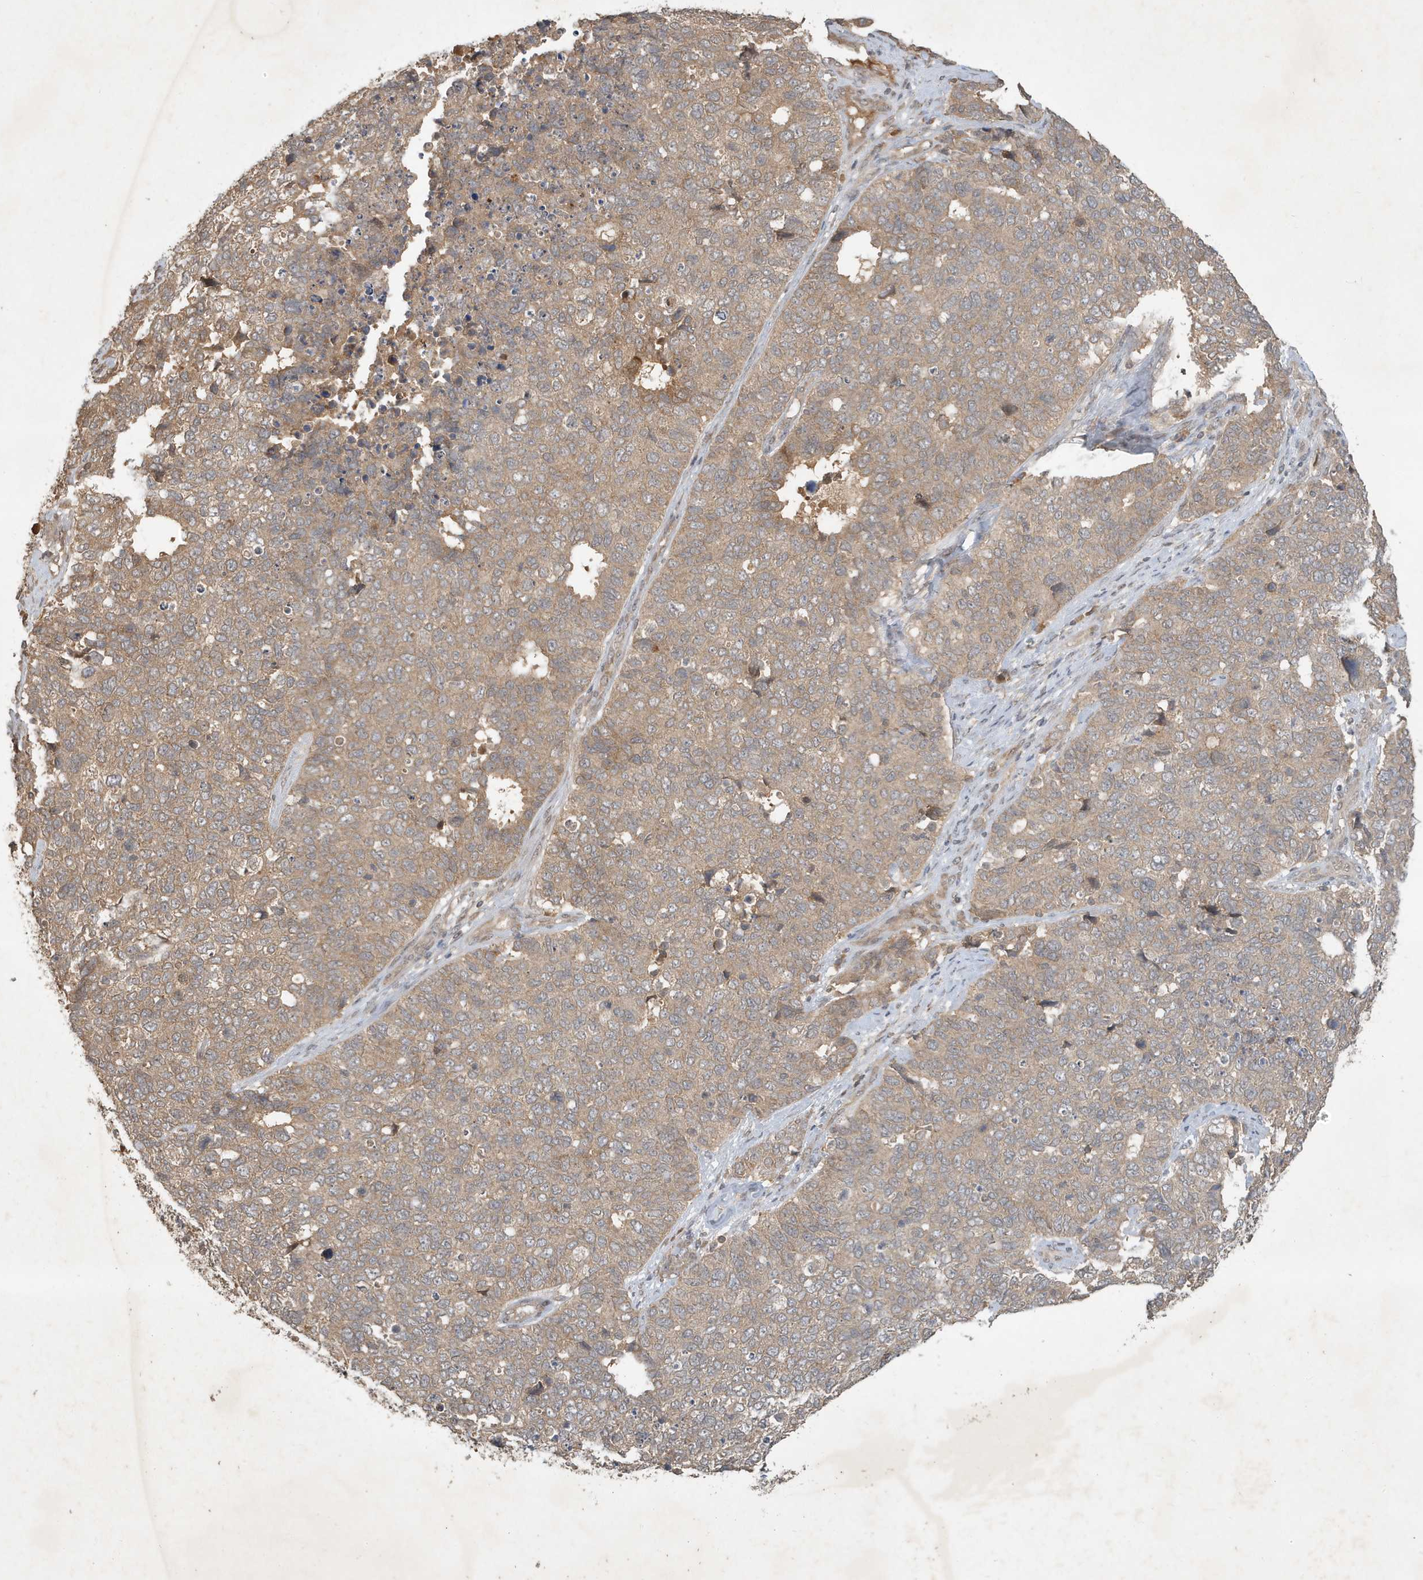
{"staining": {"intensity": "moderate", "quantity": ">75%", "location": "cytoplasmic/membranous"}, "tissue": "cervical cancer", "cell_type": "Tumor cells", "image_type": "cancer", "snomed": [{"axis": "morphology", "description": "Squamous cell carcinoma, NOS"}, {"axis": "topography", "description": "Cervix"}], "caption": "This is an image of IHC staining of cervical squamous cell carcinoma, which shows moderate expression in the cytoplasmic/membranous of tumor cells.", "gene": "ABCB9", "patient": {"sex": "female", "age": 63}}